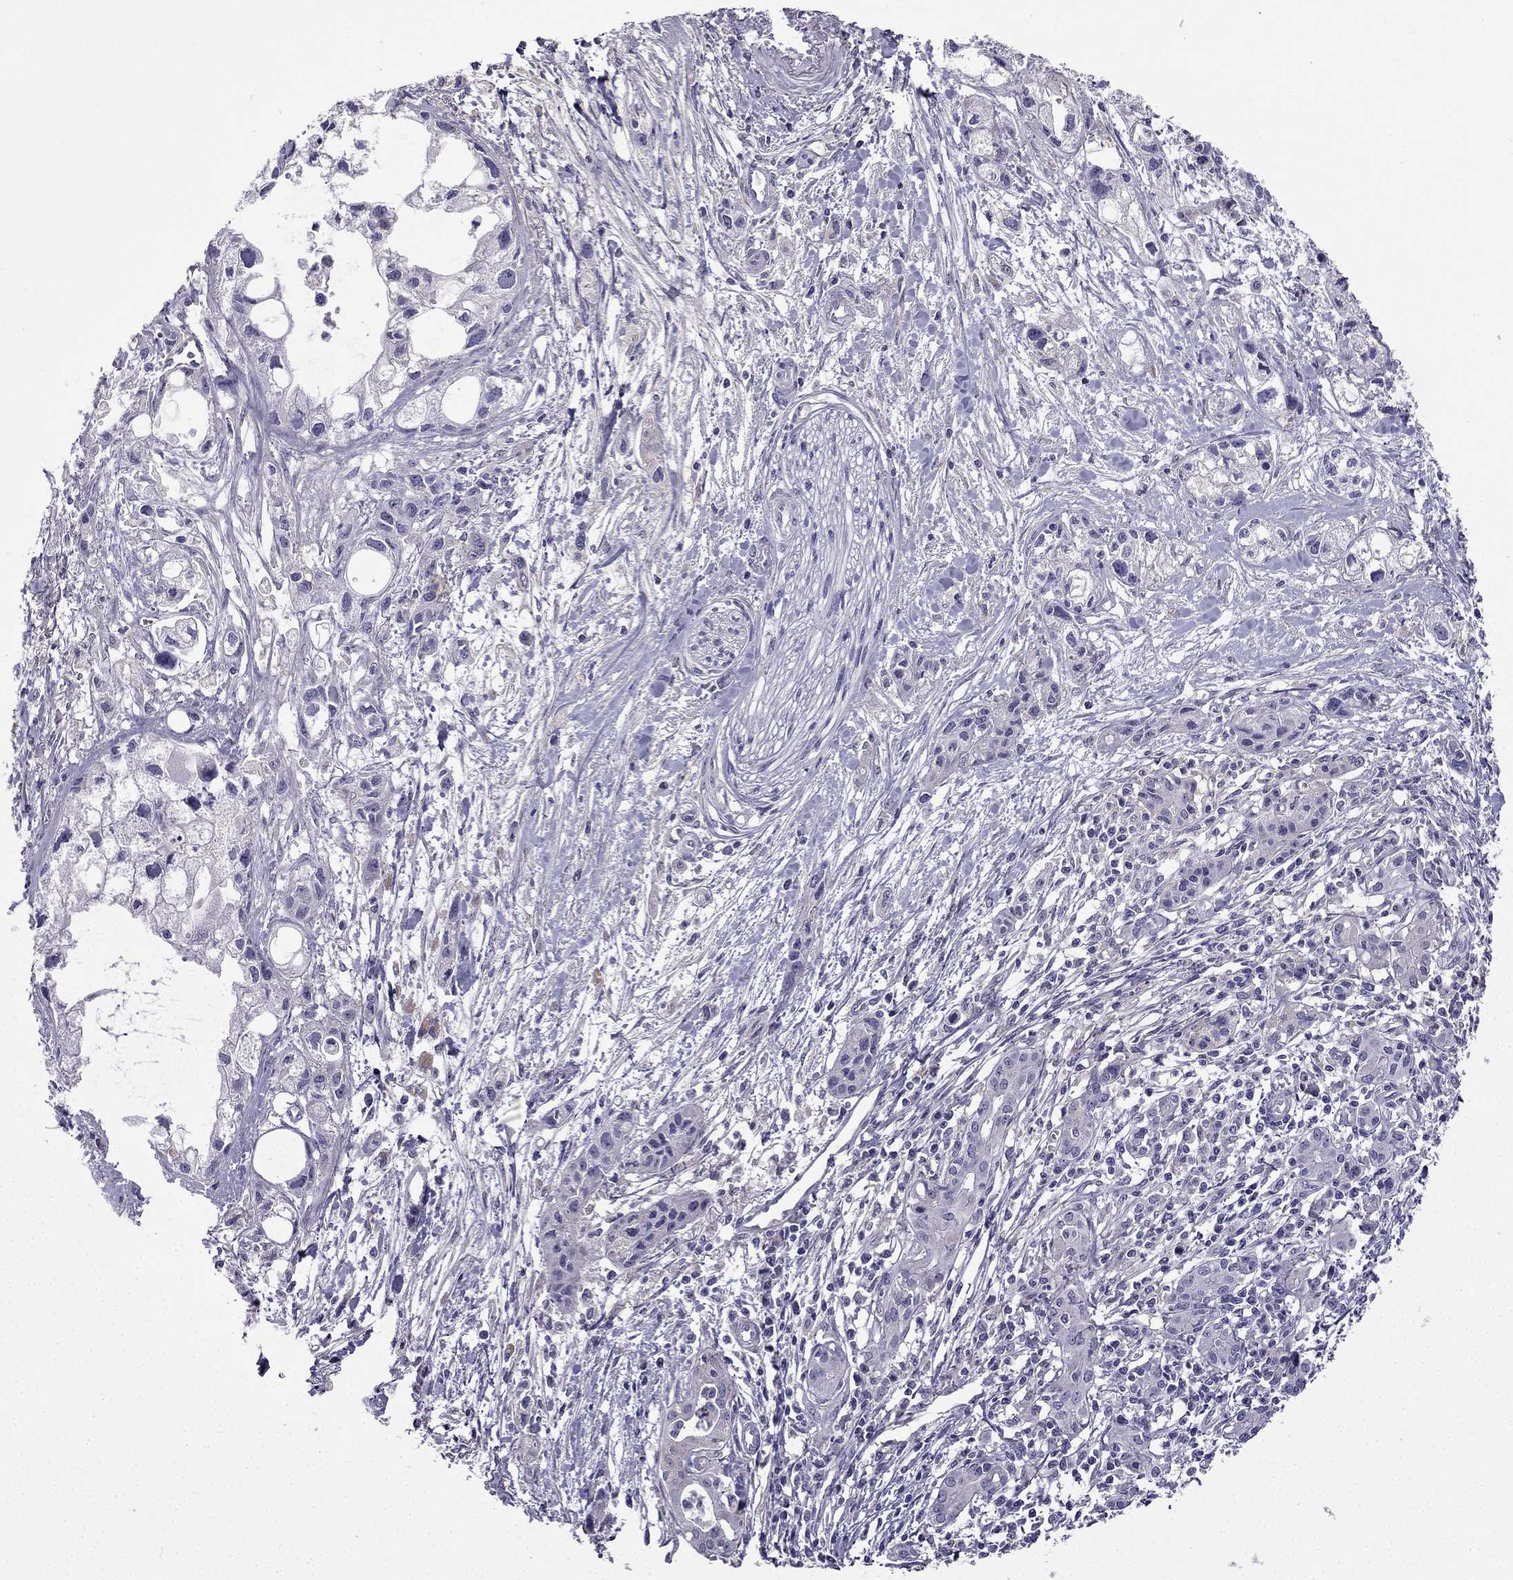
{"staining": {"intensity": "negative", "quantity": "none", "location": "none"}, "tissue": "pancreatic cancer", "cell_type": "Tumor cells", "image_type": "cancer", "snomed": [{"axis": "morphology", "description": "Adenocarcinoma, NOS"}, {"axis": "topography", "description": "Pancreas"}], "caption": "Tumor cells are negative for brown protein staining in pancreatic cancer (adenocarcinoma).", "gene": "SLC6A2", "patient": {"sex": "female", "age": 61}}